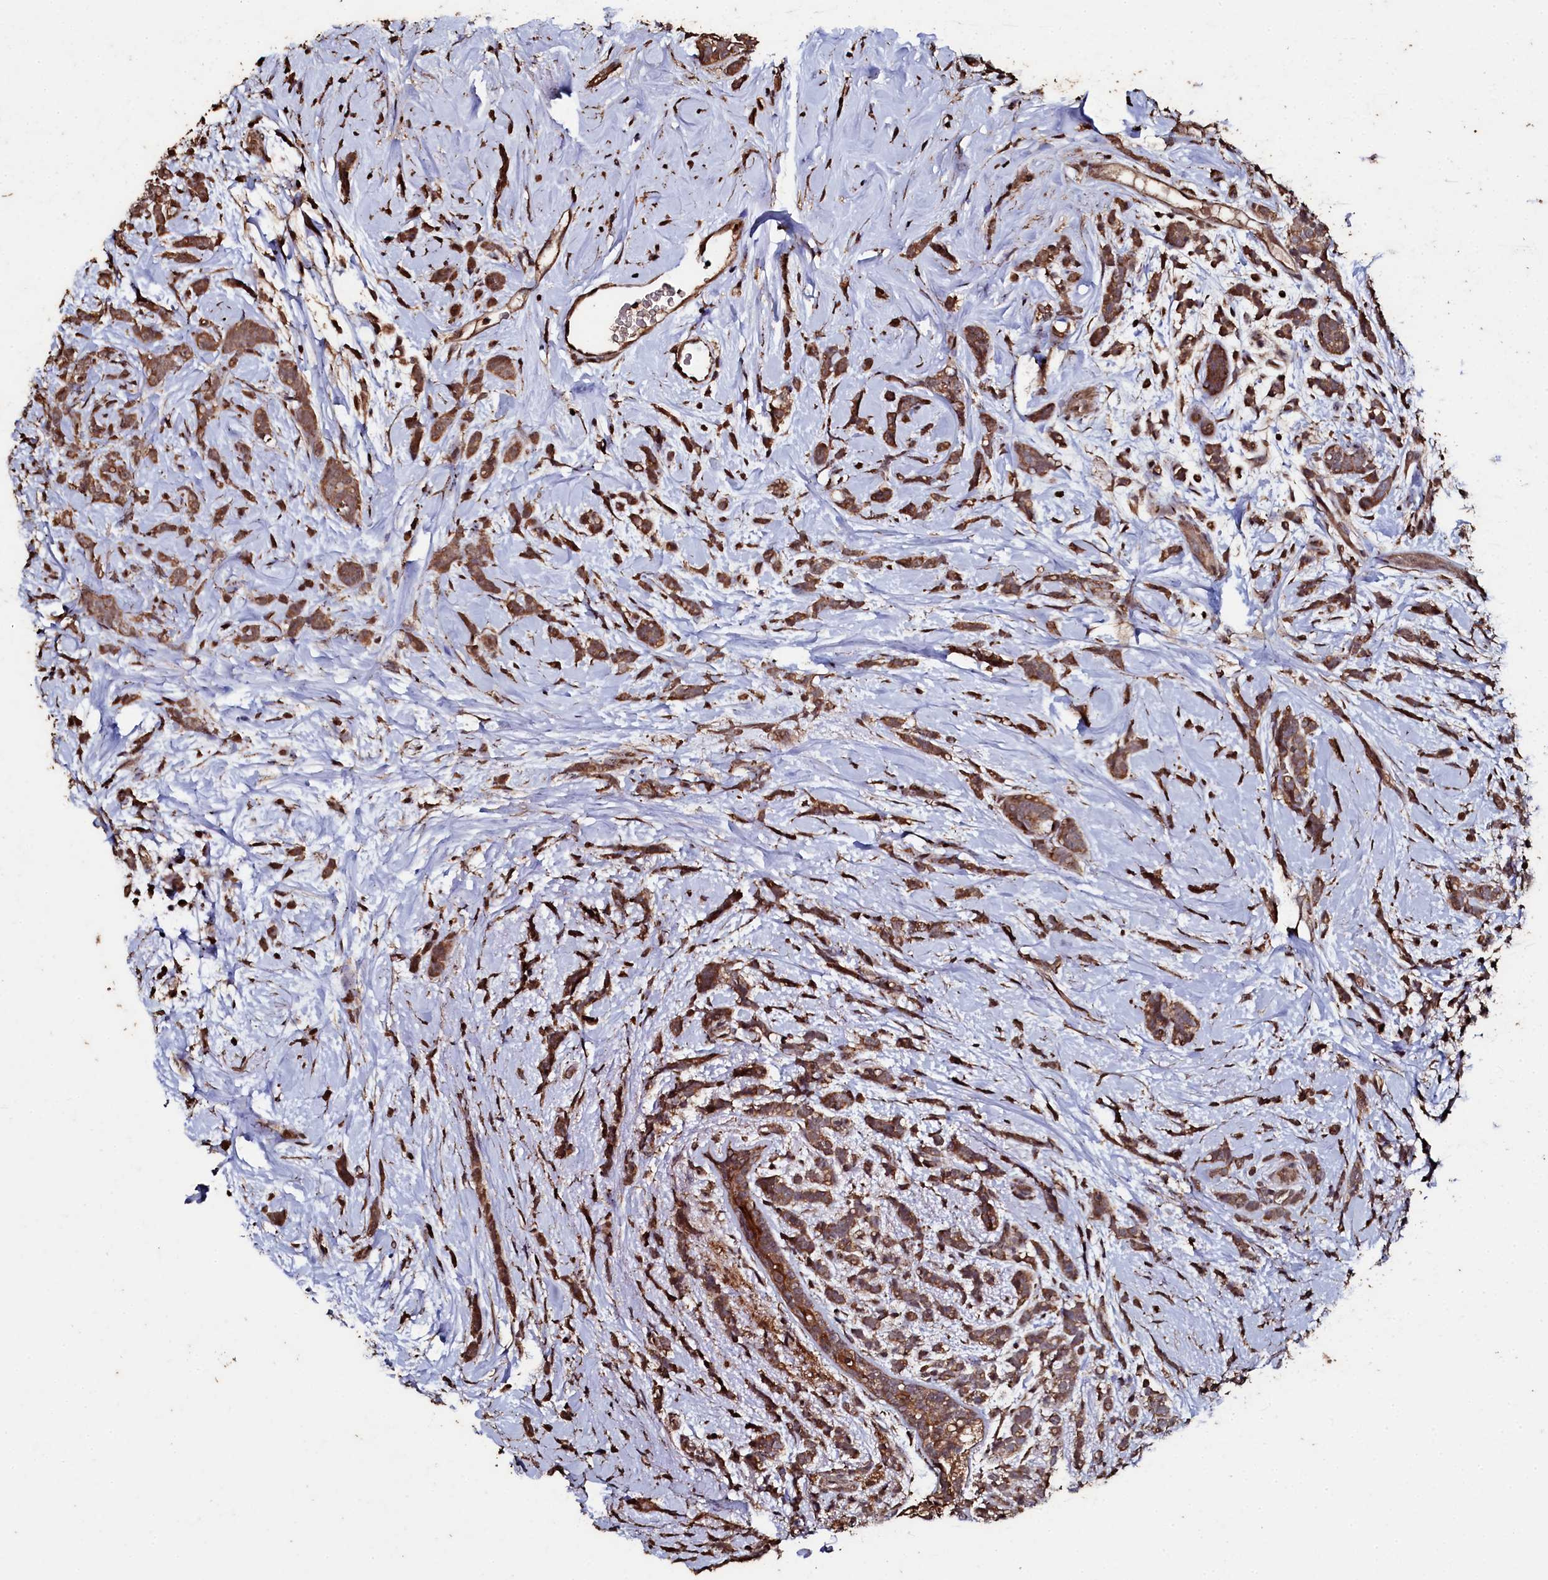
{"staining": {"intensity": "moderate", "quantity": ">75%", "location": "cytoplasmic/membranous"}, "tissue": "breast cancer", "cell_type": "Tumor cells", "image_type": "cancer", "snomed": [{"axis": "morphology", "description": "Lobular carcinoma"}, {"axis": "topography", "description": "Breast"}], "caption": "The micrograph displays a brown stain indicating the presence of a protein in the cytoplasmic/membranous of tumor cells in breast cancer.", "gene": "FAAP24", "patient": {"sex": "female", "age": 58}}